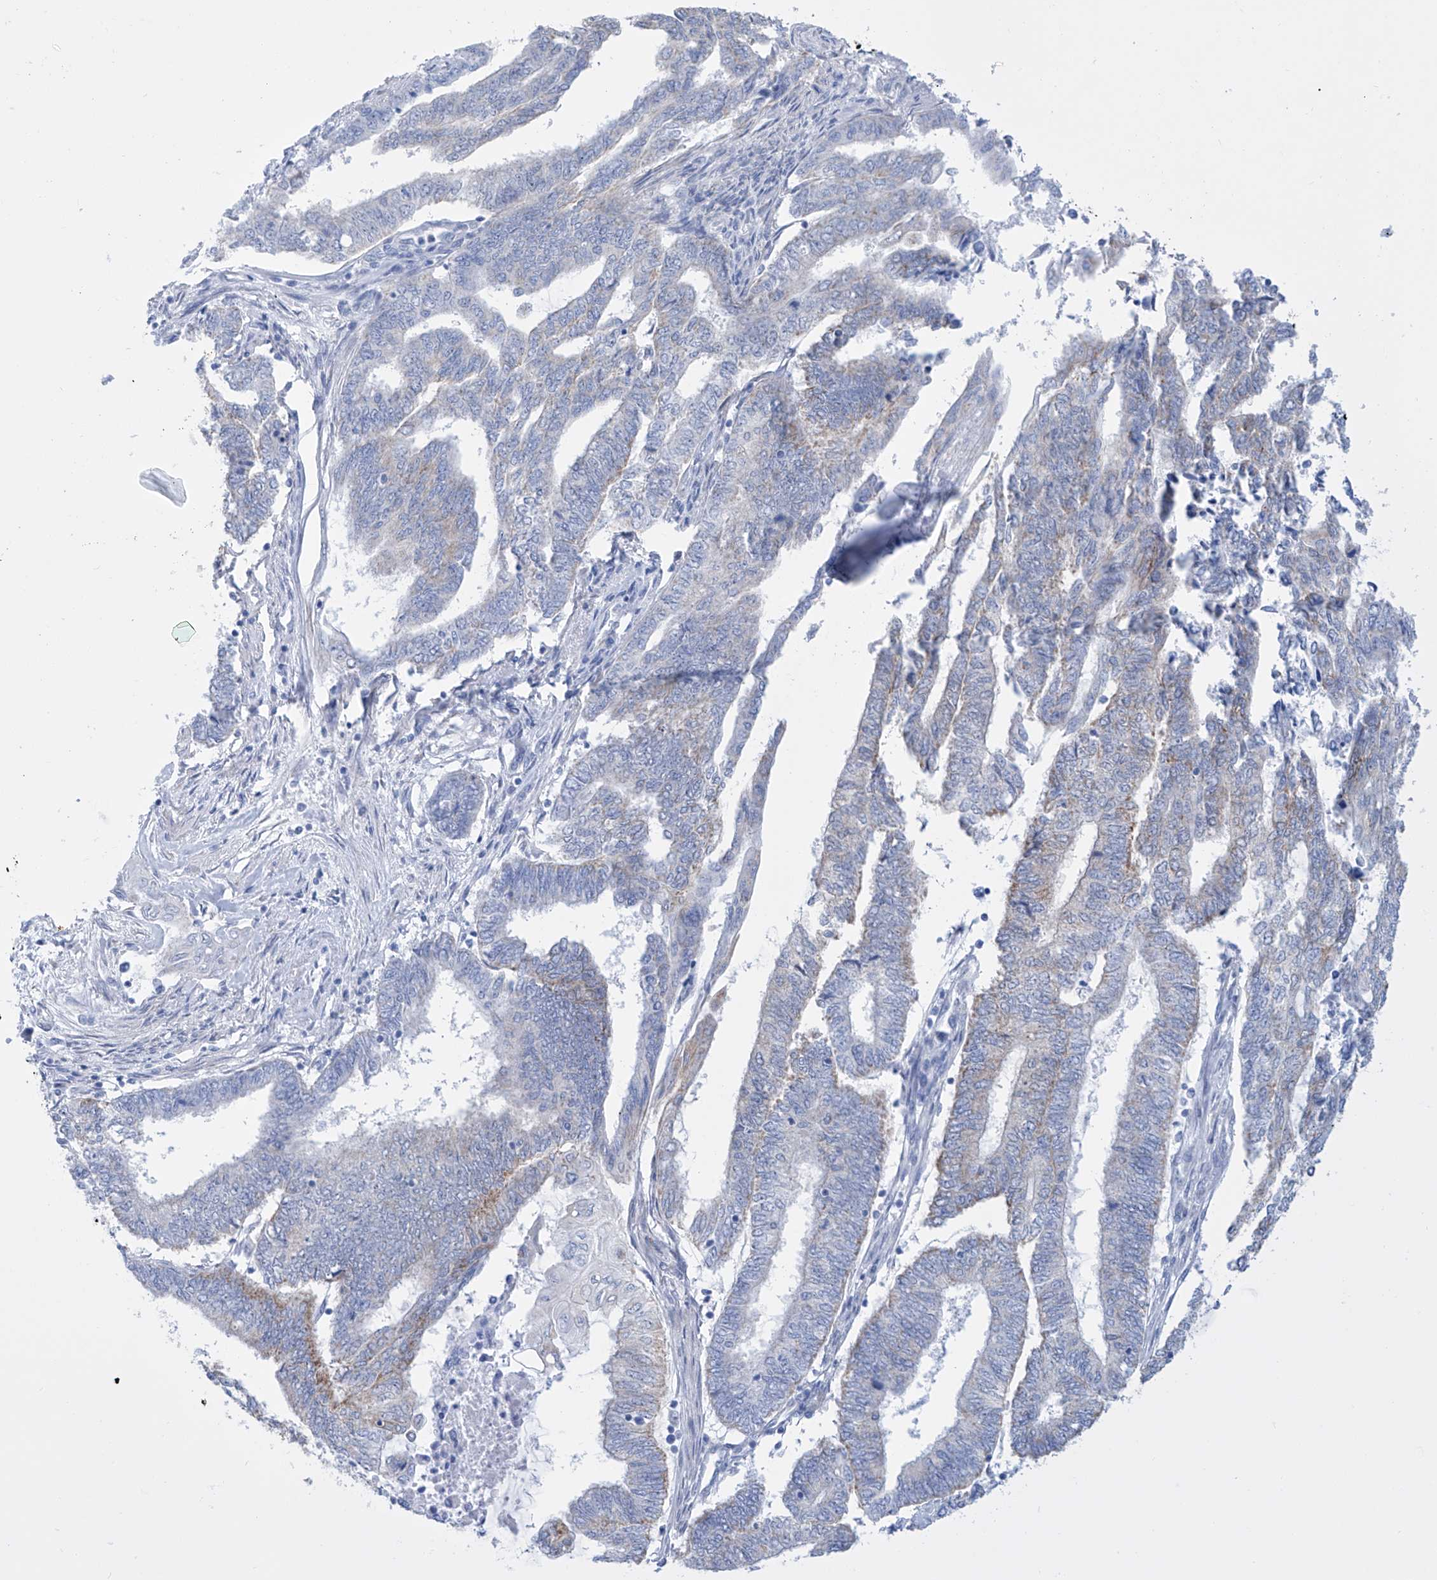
{"staining": {"intensity": "negative", "quantity": "none", "location": "none"}, "tissue": "endometrial cancer", "cell_type": "Tumor cells", "image_type": "cancer", "snomed": [{"axis": "morphology", "description": "Adenocarcinoma, NOS"}, {"axis": "topography", "description": "Uterus"}, {"axis": "topography", "description": "Endometrium"}], "caption": "Tumor cells are negative for brown protein staining in endometrial cancer. (DAB IHC visualized using brightfield microscopy, high magnification).", "gene": "ALDH6A1", "patient": {"sex": "female", "age": 70}}